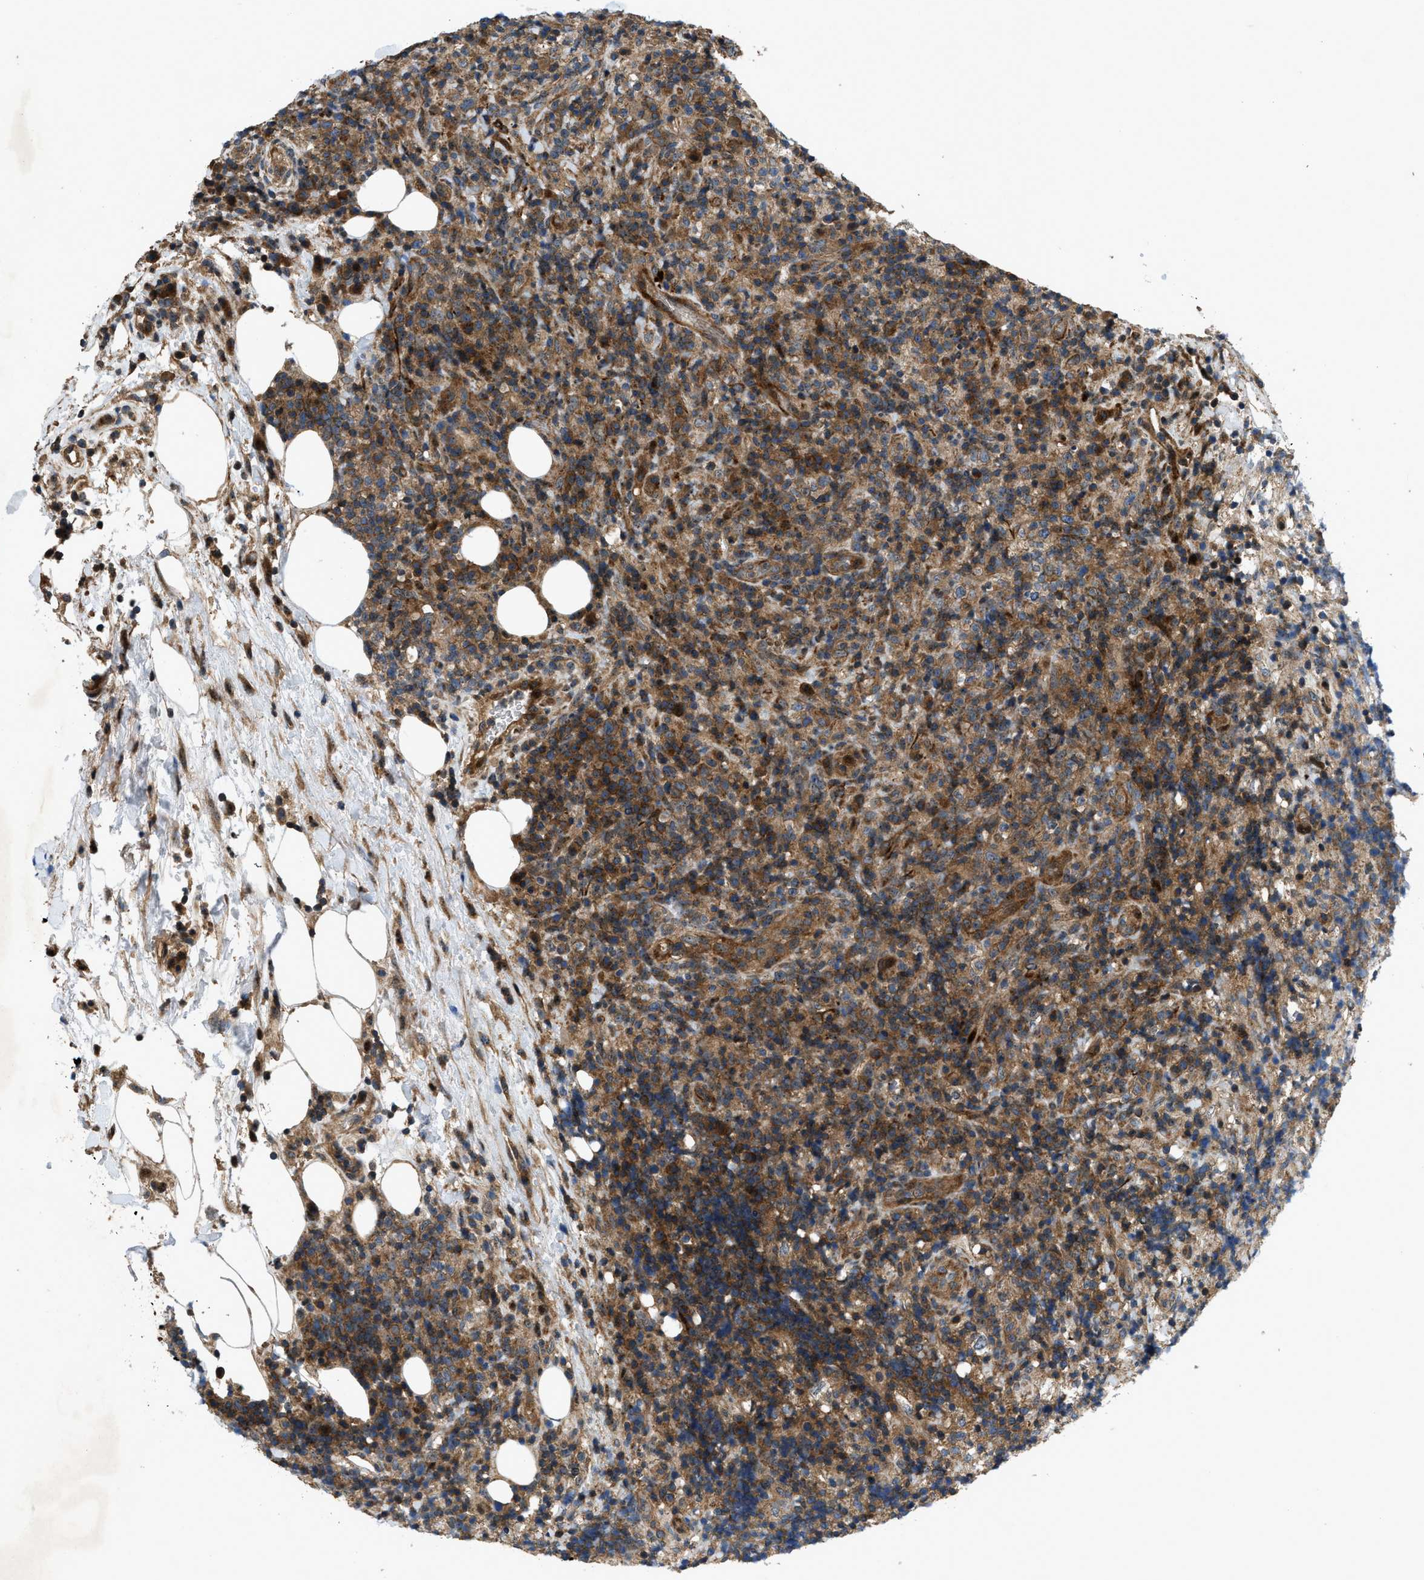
{"staining": {"intensity": "moderate", "quantity": ">75%", "location": "cytoplasmic/membranous"}, "tissue": "lymphoma", "cell_type": "Tumor cells", "image_type": "cancer", "snomed": [{"axis": "morphology", "description": "Malignant lymphoma, non-Hodgkin's type, High grade"}, {"axis": "topography", "description": "Lymph node"}], "caption": "This is a micrograph of immunohistochemistry (IHC) staining of high-grade malignant lymphoma, non-Hodgkin's type, which shows moderate staining in the cytoplasmic/membranous of tumor cells.", "gene": "CNNM3", "patient": {"sex": "female", "age": 76}}